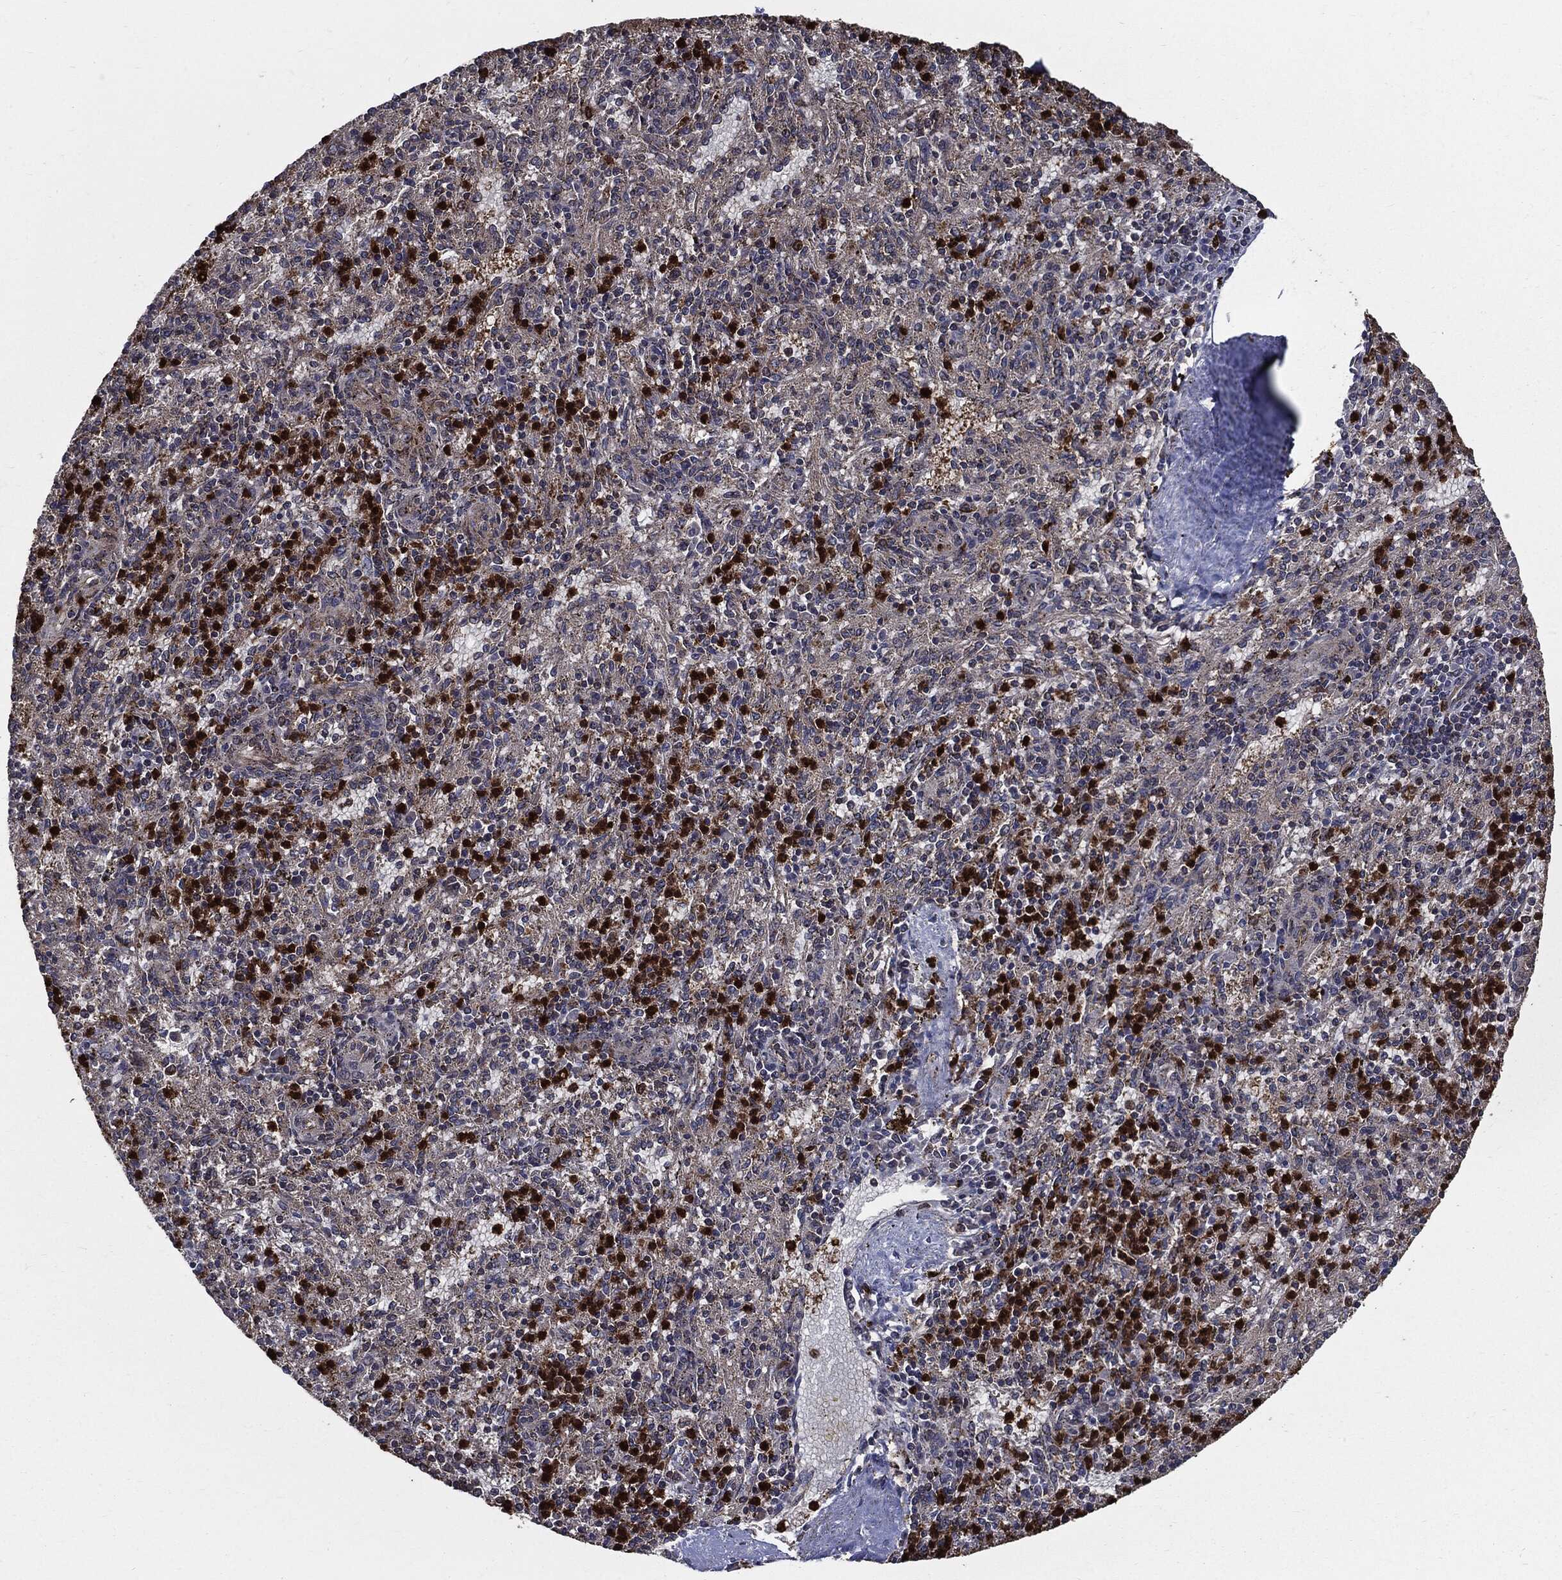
{"staining": {"intensity": "strong", "quantity": "<25%", "location": "cytoplasmic/membranous,nuclear"}, "tissue": "spleen", "cell_type": "Cells in red pulp", "image_type": "normal", "snomed": [{"axis": "morphology", "description": "Normal tissue, NOS"}, {"axis": "topography", "description": "Spleen"}], "caption": "IHC of unremarkable human spleen exhibits medium levels of strong cytoplasmic/membranous,nuclear staining in approximately <25% of cells in red pulp.", "gene": "PDCD6IP", "patient": {"sex": "male", "age": 60}}